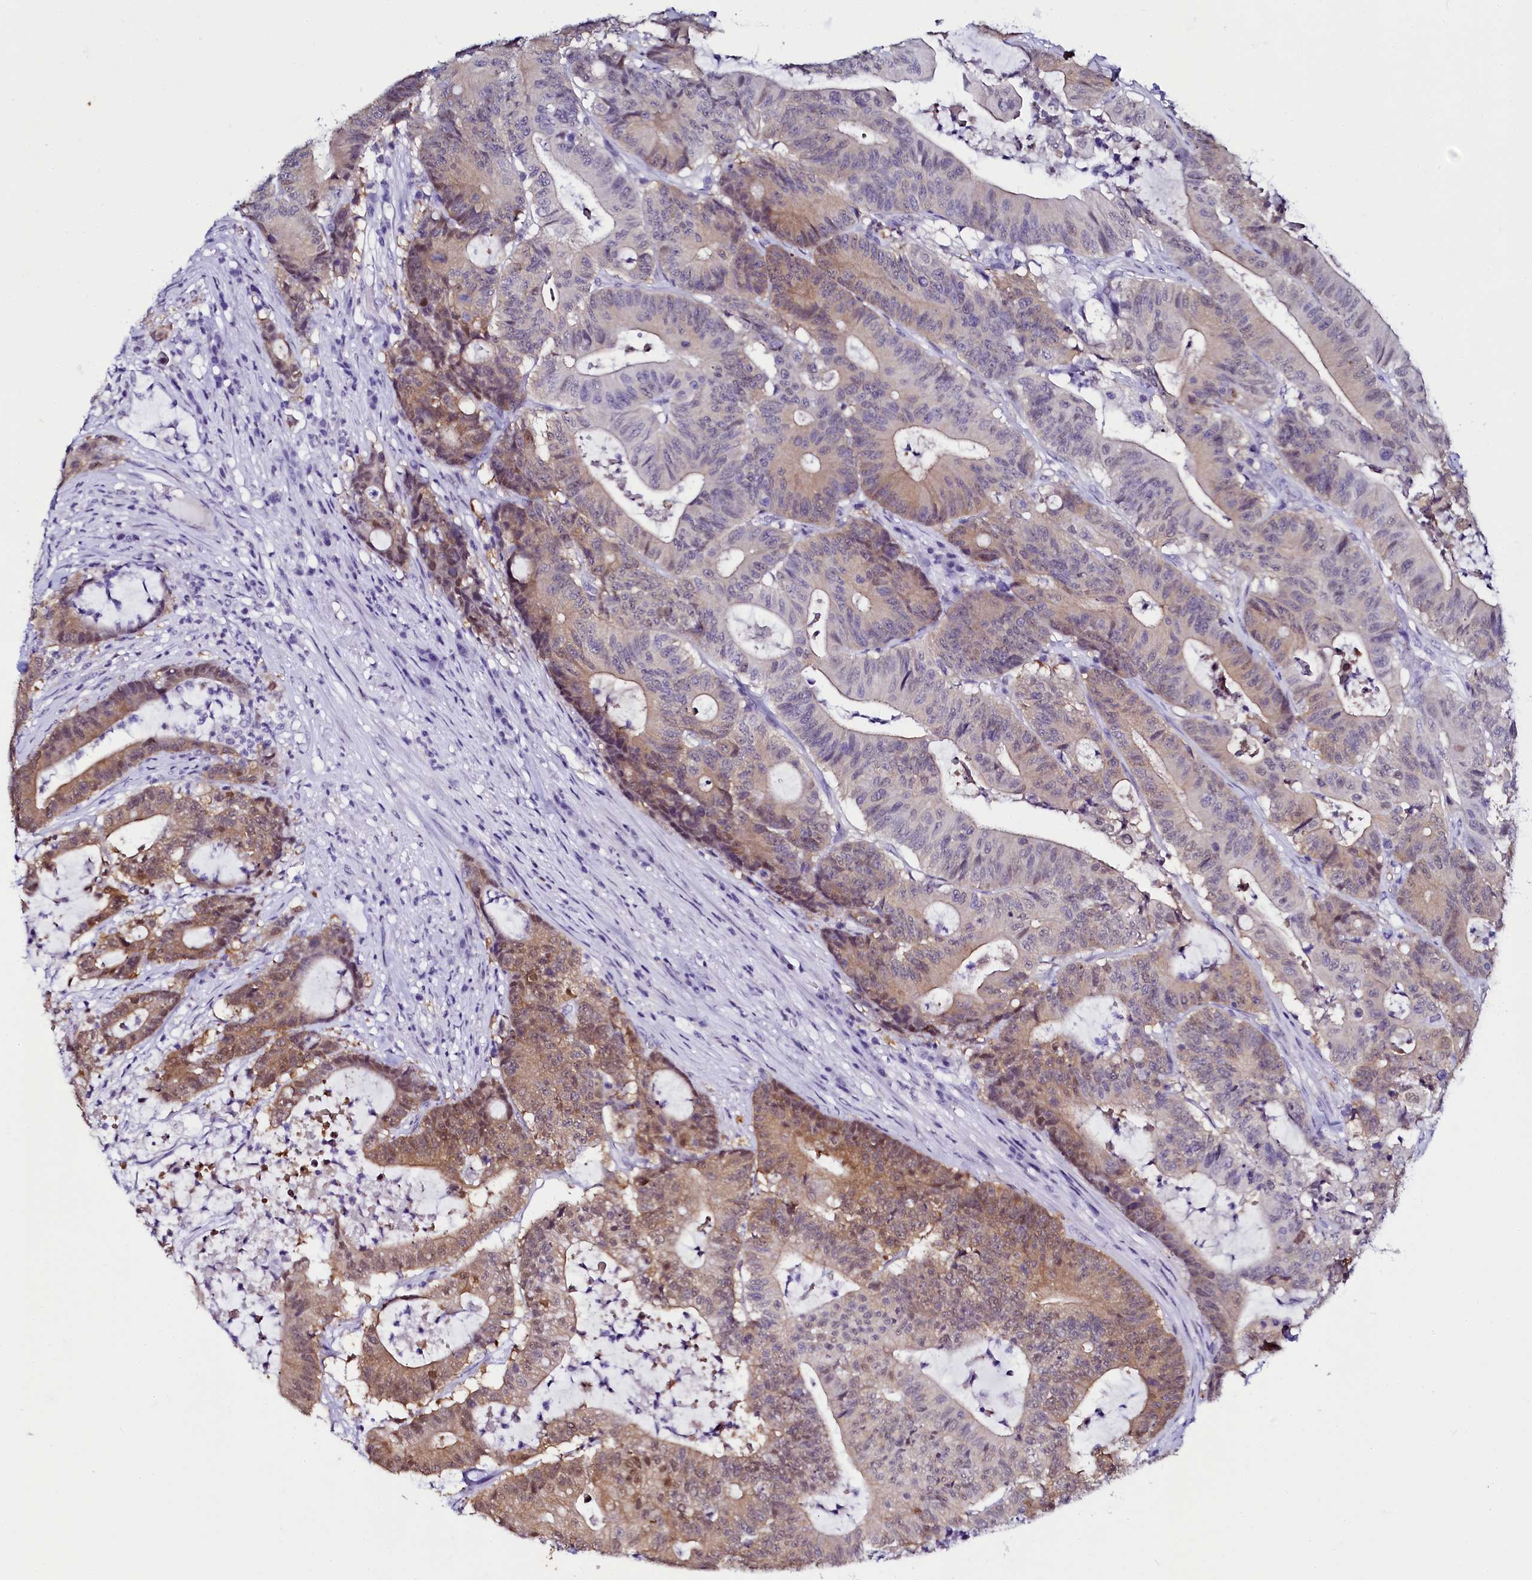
{"staining": {"intensity": "moderate", "quantity": "25%-75%", "location": "cytoplasmic/membranous,nuclear"}, "tissue": "colorectal cancer", "cell_type": "Tumor cells", "image_type": "cancer", "snomed": [{"axis": "morphology", "description": "Adenocarcinoma, NOS"}, {"axis": "topography", "description": "Colon"}], "caption": "The immunohistochemical stain shows moderate cytoplasmic/membranous and nuclear positivity in tumor cells of adenocarcinoma (colorectal) tissue.", "gene": "SORD", "patient": {"sex": "female", "age": 84}}